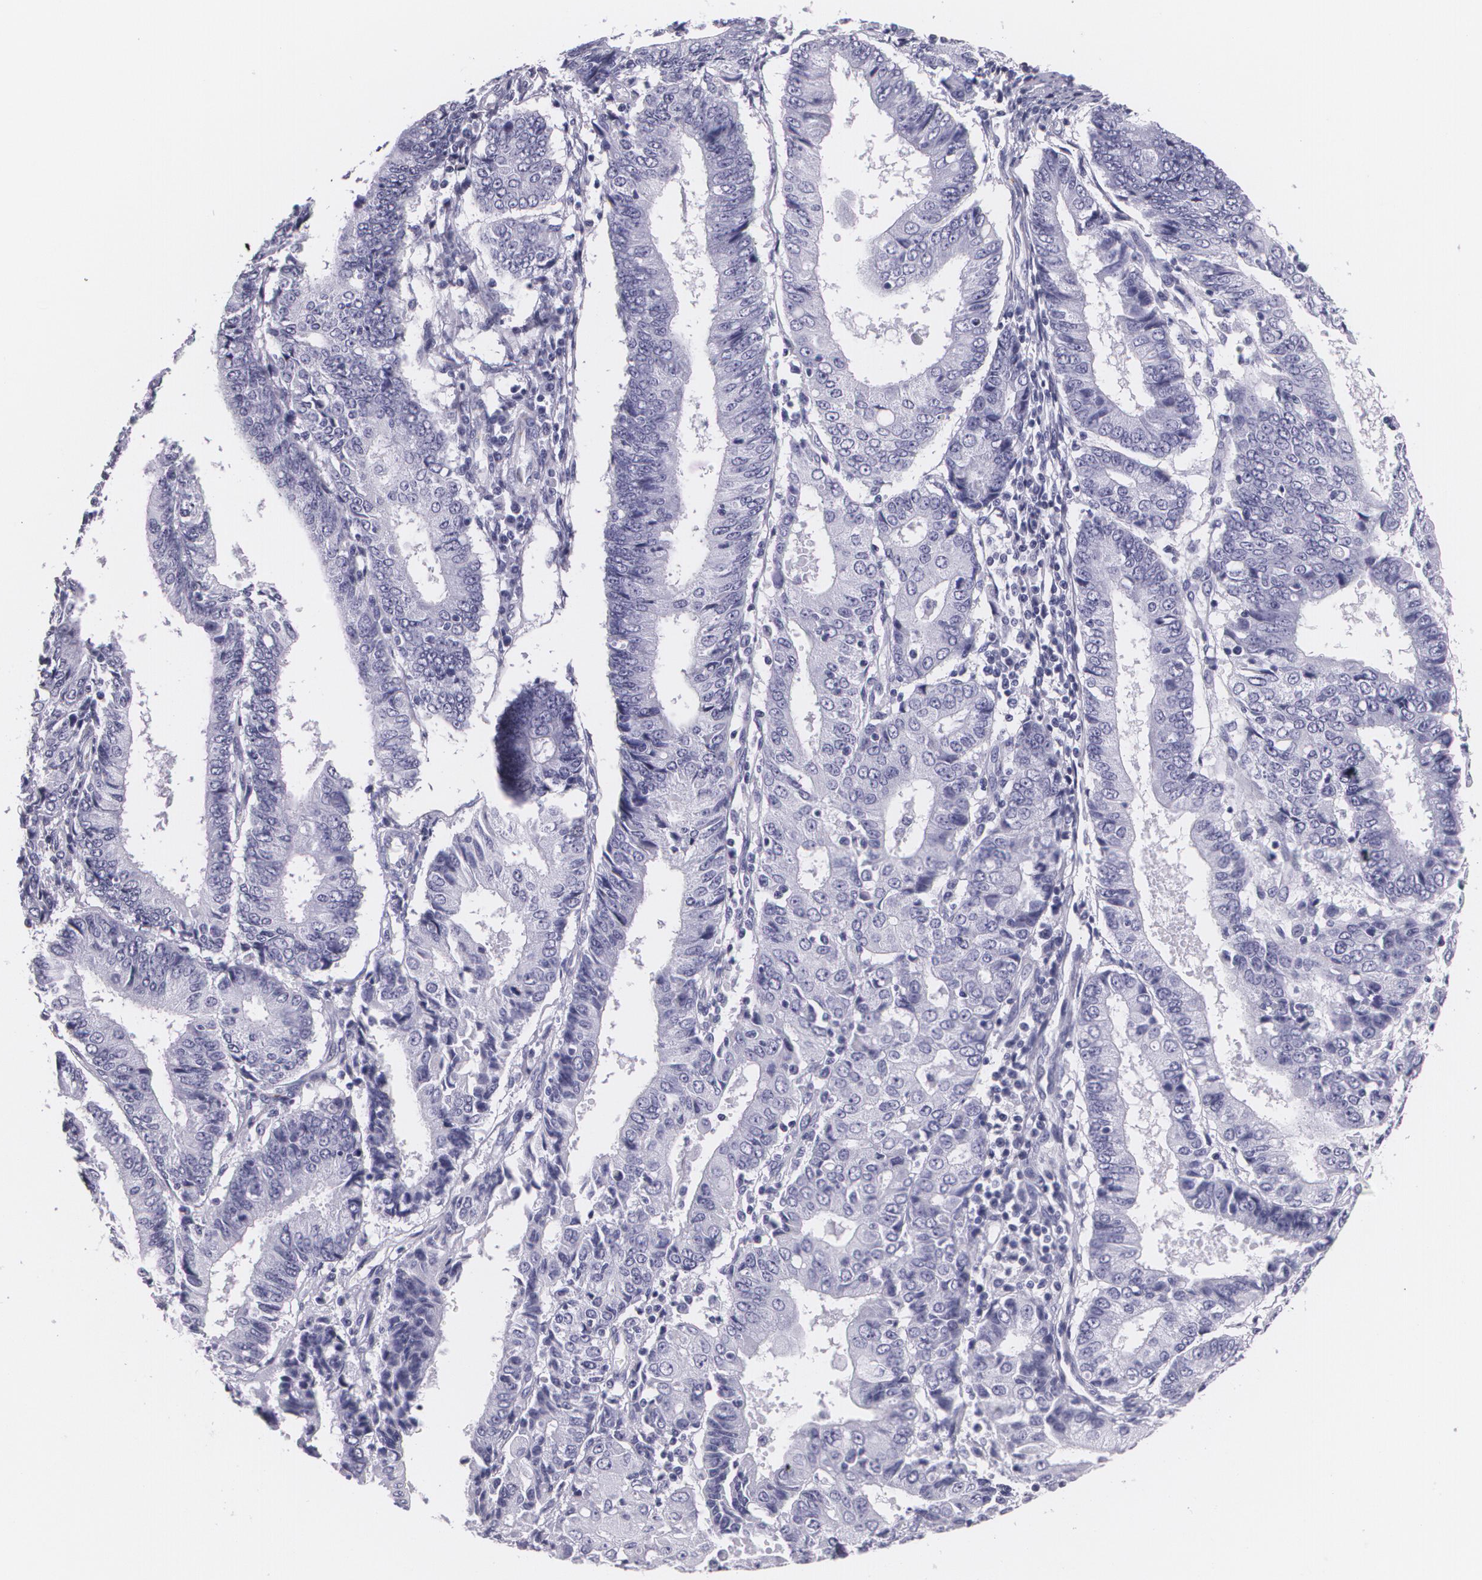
{"staining": {"intensity": "negative", "quantity": "none", "location": "none"}, "tissue": "endometrial cancer", "cell_type": "Tumor cells", "image_type": "cancer", "snomed": [{"axis": "morphology", "description": "Adenocarcinoma, NOS"}, {"axis": "topography", "description": "Endometrium"}], "caption": "Human adenocarcinoma (endometrial) stained for a protein using immunohistochemistry shows no positivity in tumor cells.", "gene": "DLG4", "patient": {"sex": "female", "age": 75}}